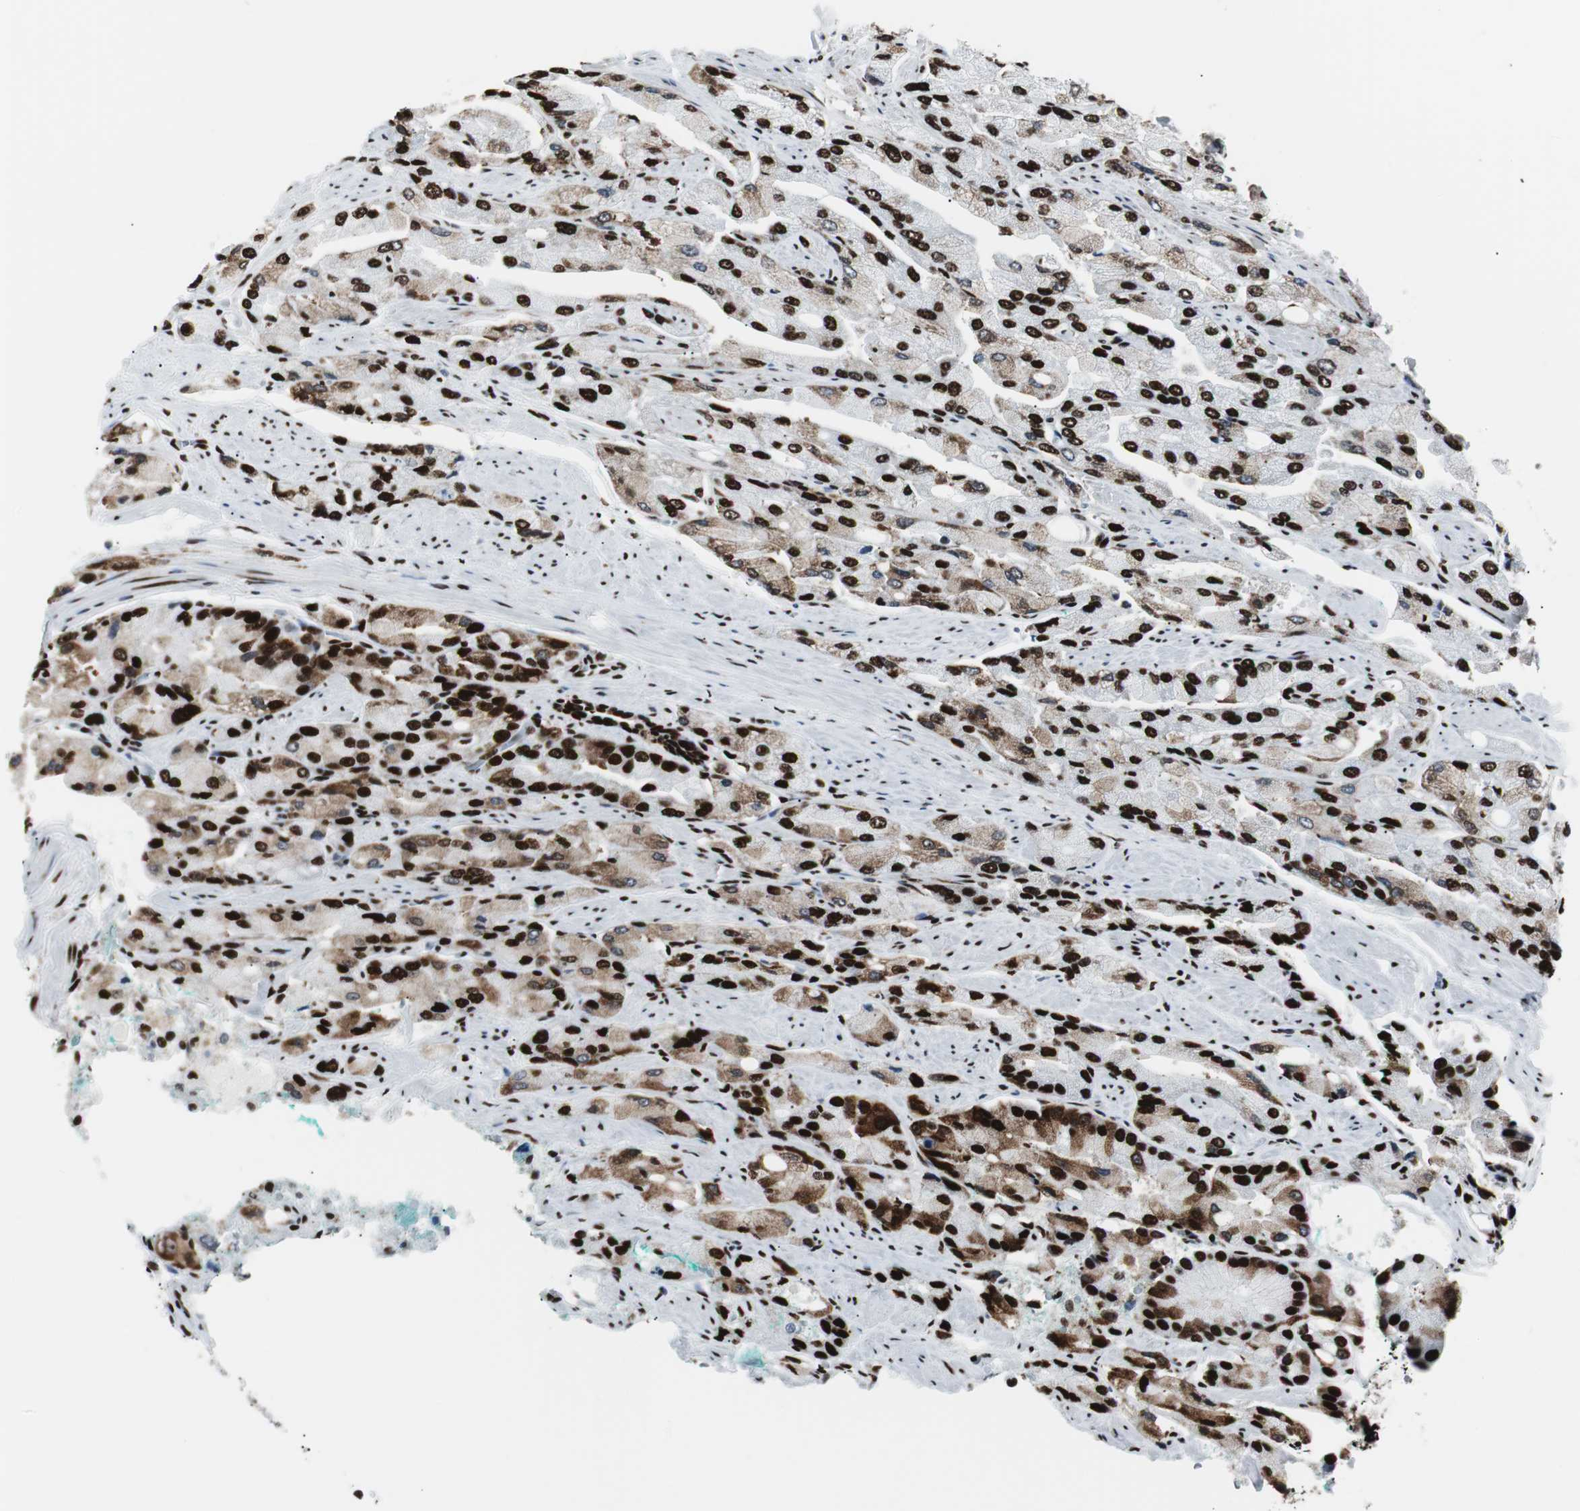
{"staining": {"intensity": "strong", "quantity": ">75%", "location": "cytoplasmic/membranous,nuclear"}, "tissue": "prostate cancer", "cell_type": "Tumor cells", "image_type": "cancer", "snomed": [{"axis": "morphology", "description": "Adenocarcinoma, High grade"}, {"axis": "topography", "description": "Prostate"}], "caption": "Protein expression analysis of prostate cancer displays strong cytoplasmic/membranous and nuclear expression in about >75% of tumor cells. (Brightfield microscopy of DAB IHC at high magnification).", "gene": "NCL", "patient": {"sex": "male", "age": 58}}